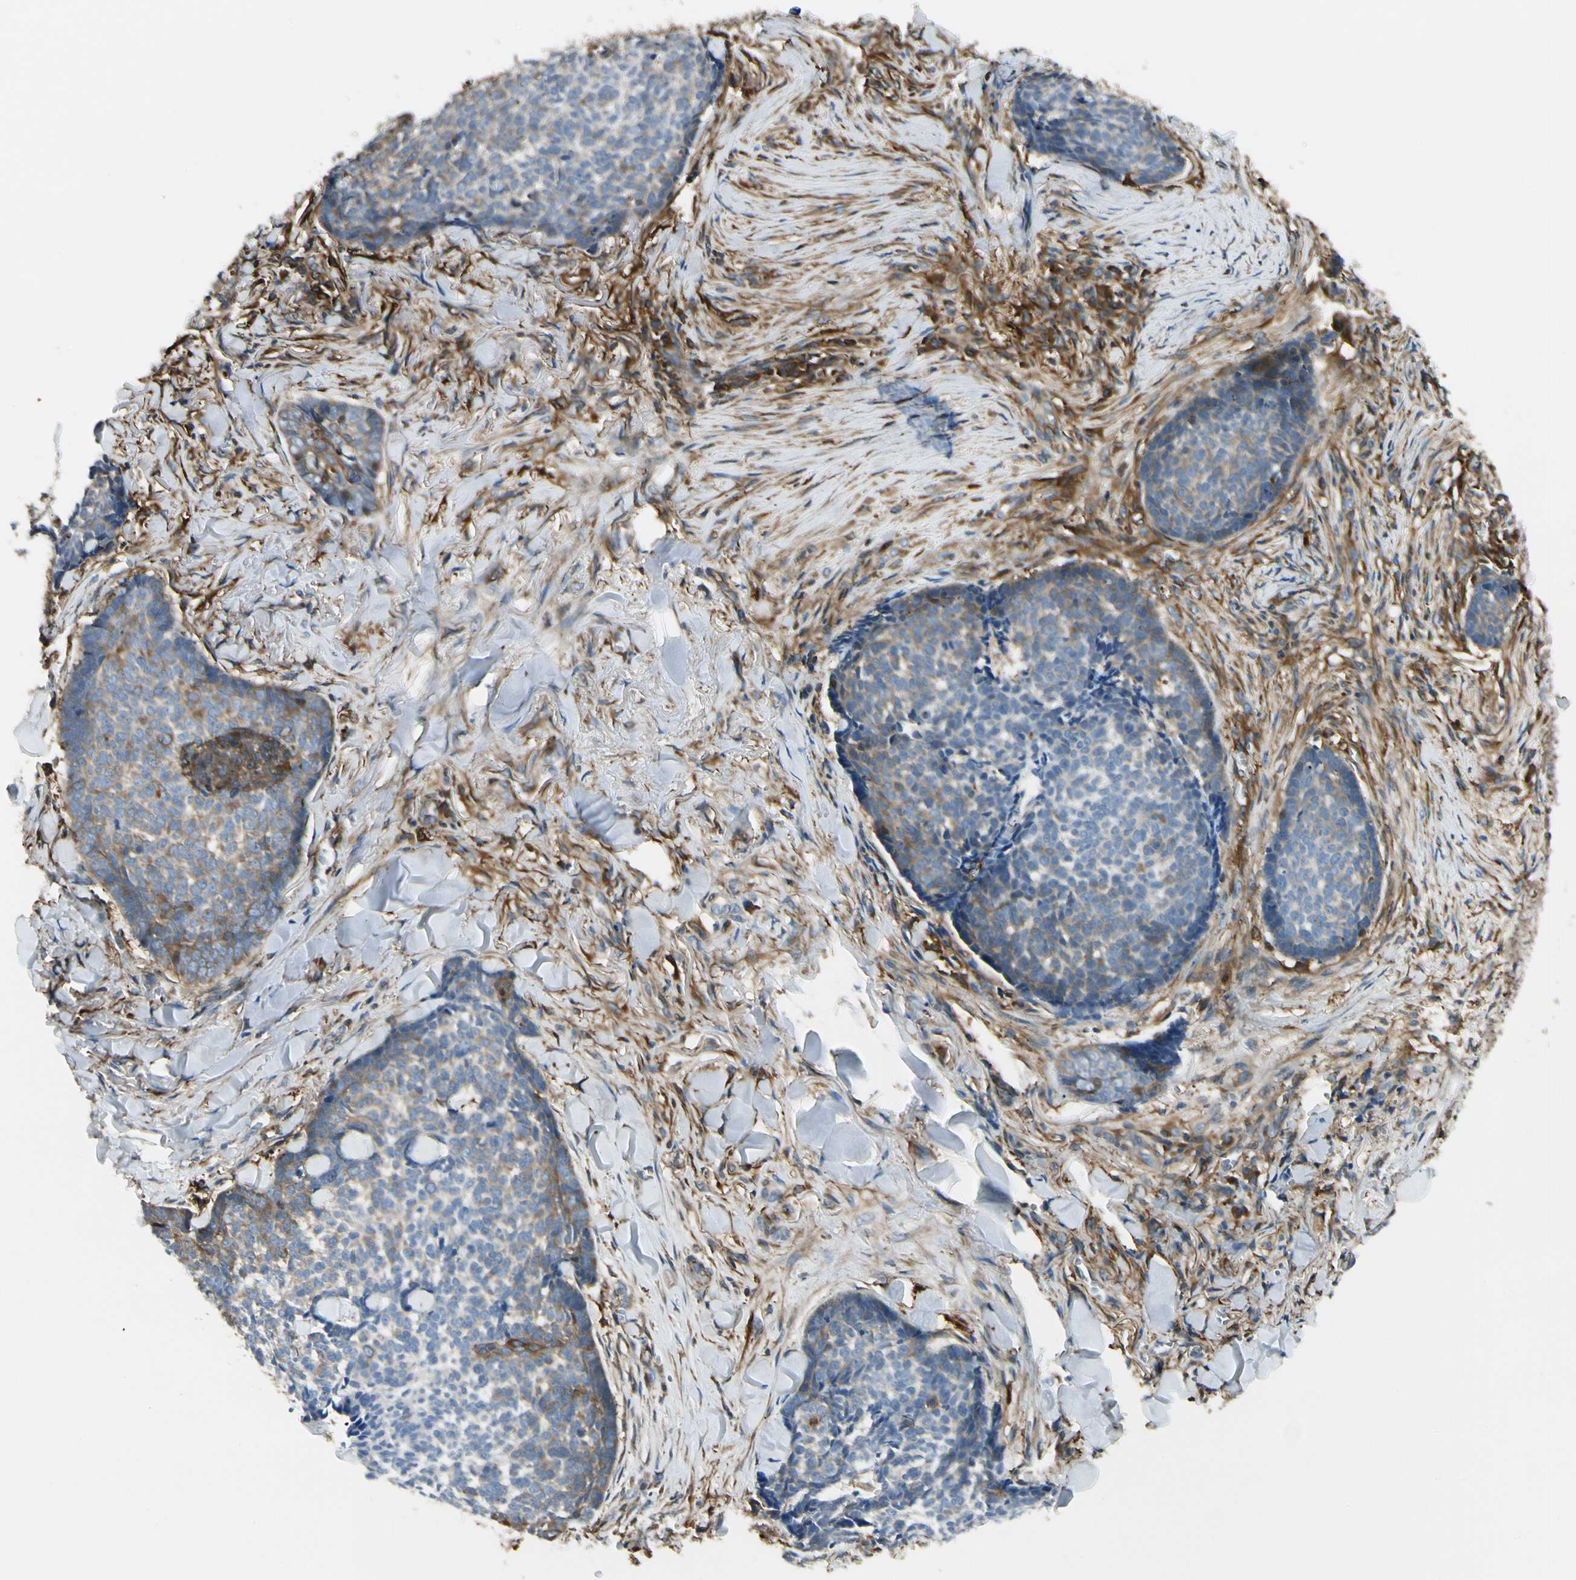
{"staining": {"intensity": "moderate", "quantity": "<25%", "location": "cytoplasmic/membranous"}, "tissue": "skin cancer", "cell_type": "Tumor cells", "image_type": "cancer", "snomed": [{"axis": "morphology", "description": "Basal cell carcinoma"}, {"axis": "topography", "description": "Skin"}], "caption": "Protein expression analysis of human basal cell carcinoma (skin) reveals moderate cytoplasmic/membranous positivity in about <25% of tumor cells. (Brightfield microscopy of DAB IHC at high magnification).", "gene": "FTH1", "patient": {"sex": "male", "age": 84}}